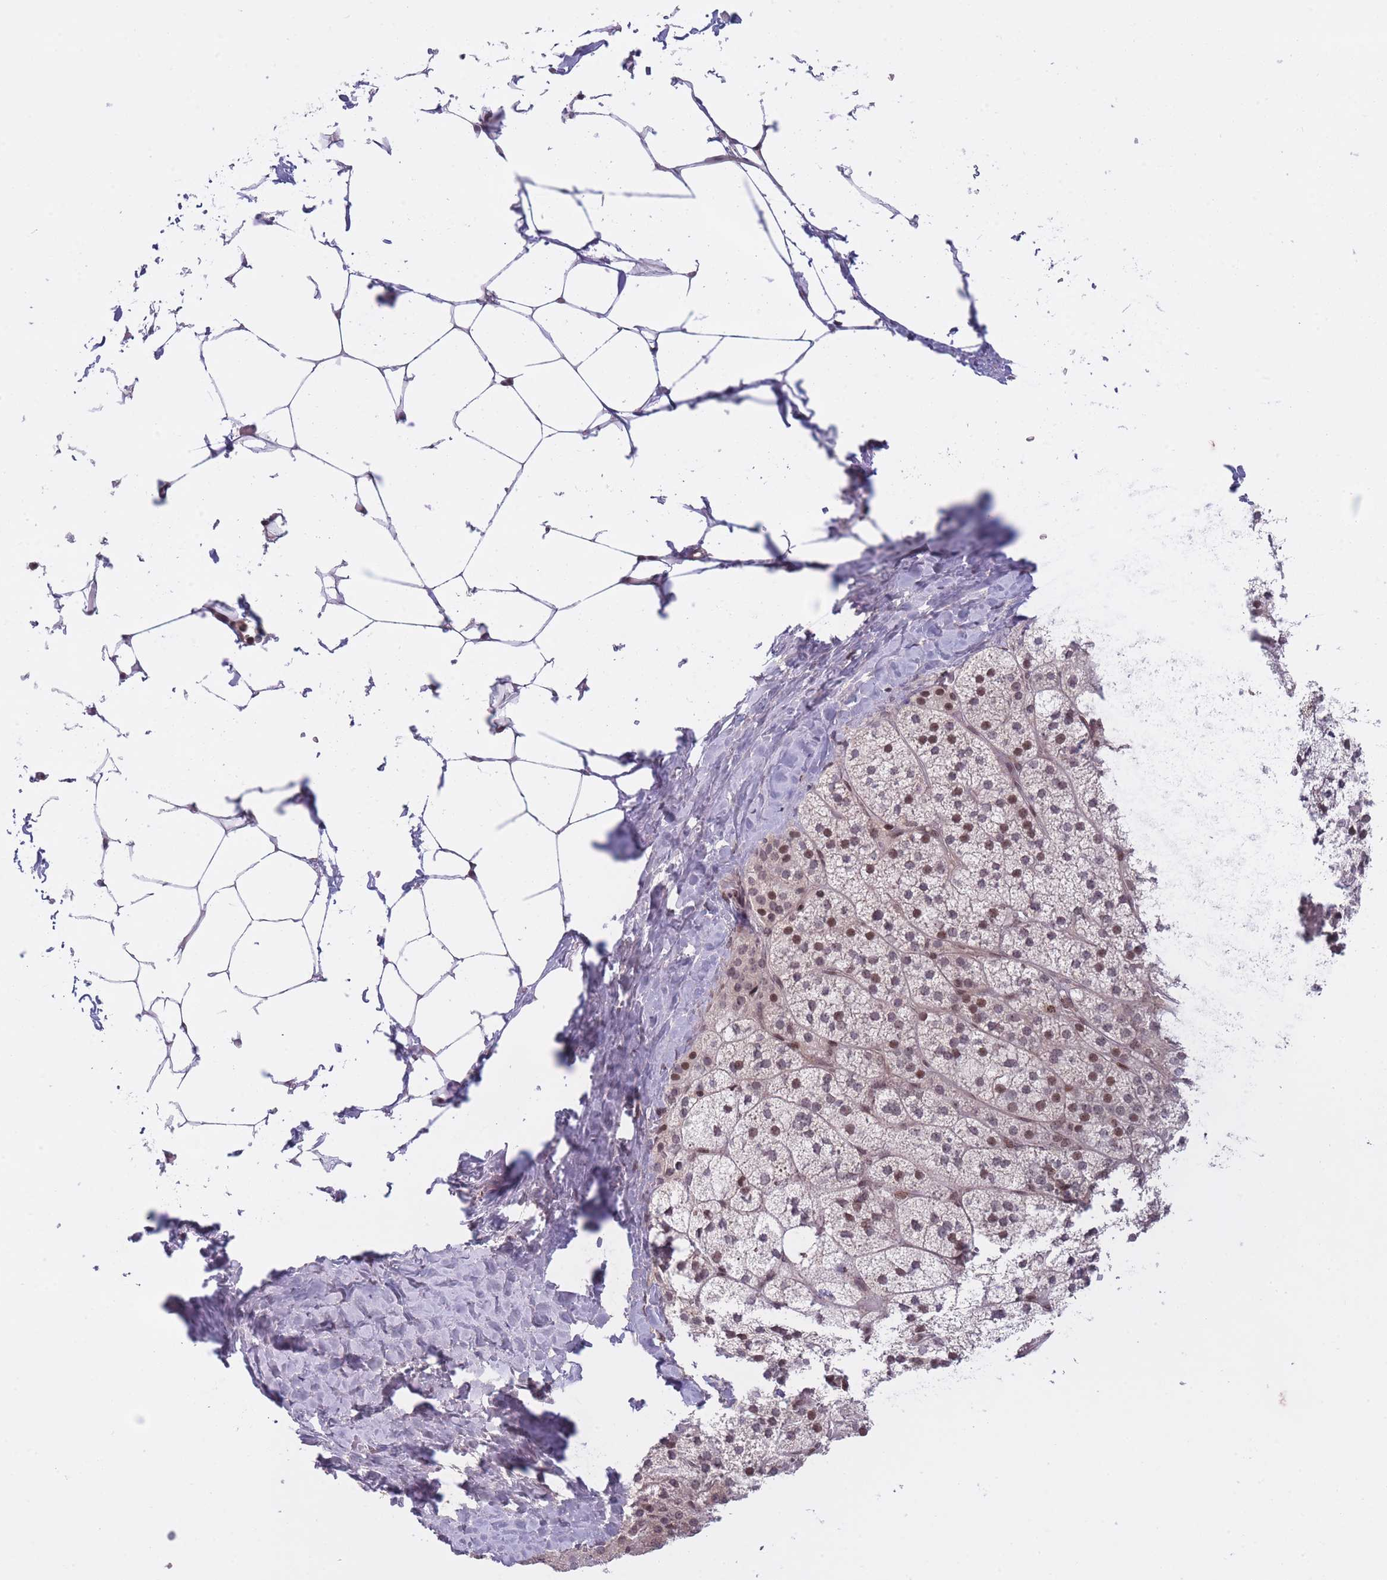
{"staining": {"intensity": "moderate", "quantity": "<25%", "location": "nuclear"}, "tissue": "adrenal gland", "cell_type": "Glandular cells", "image_type": "normal", "snomed": [{"axis": "morphology", "description": "Normal tissue, NOS"}, {"axis": "topography", "description": "Adrenal gland"}], "caption": "Immunohistochemistry (DAB (3,3'-diaminobenzidine)) staining of normal human adrenal gland demonstrates moderate nuclear protein expression in approximately <25% of glandular cells.", "gene": "SLC35F5", "patient": {"sex": "female", "age": 58}}